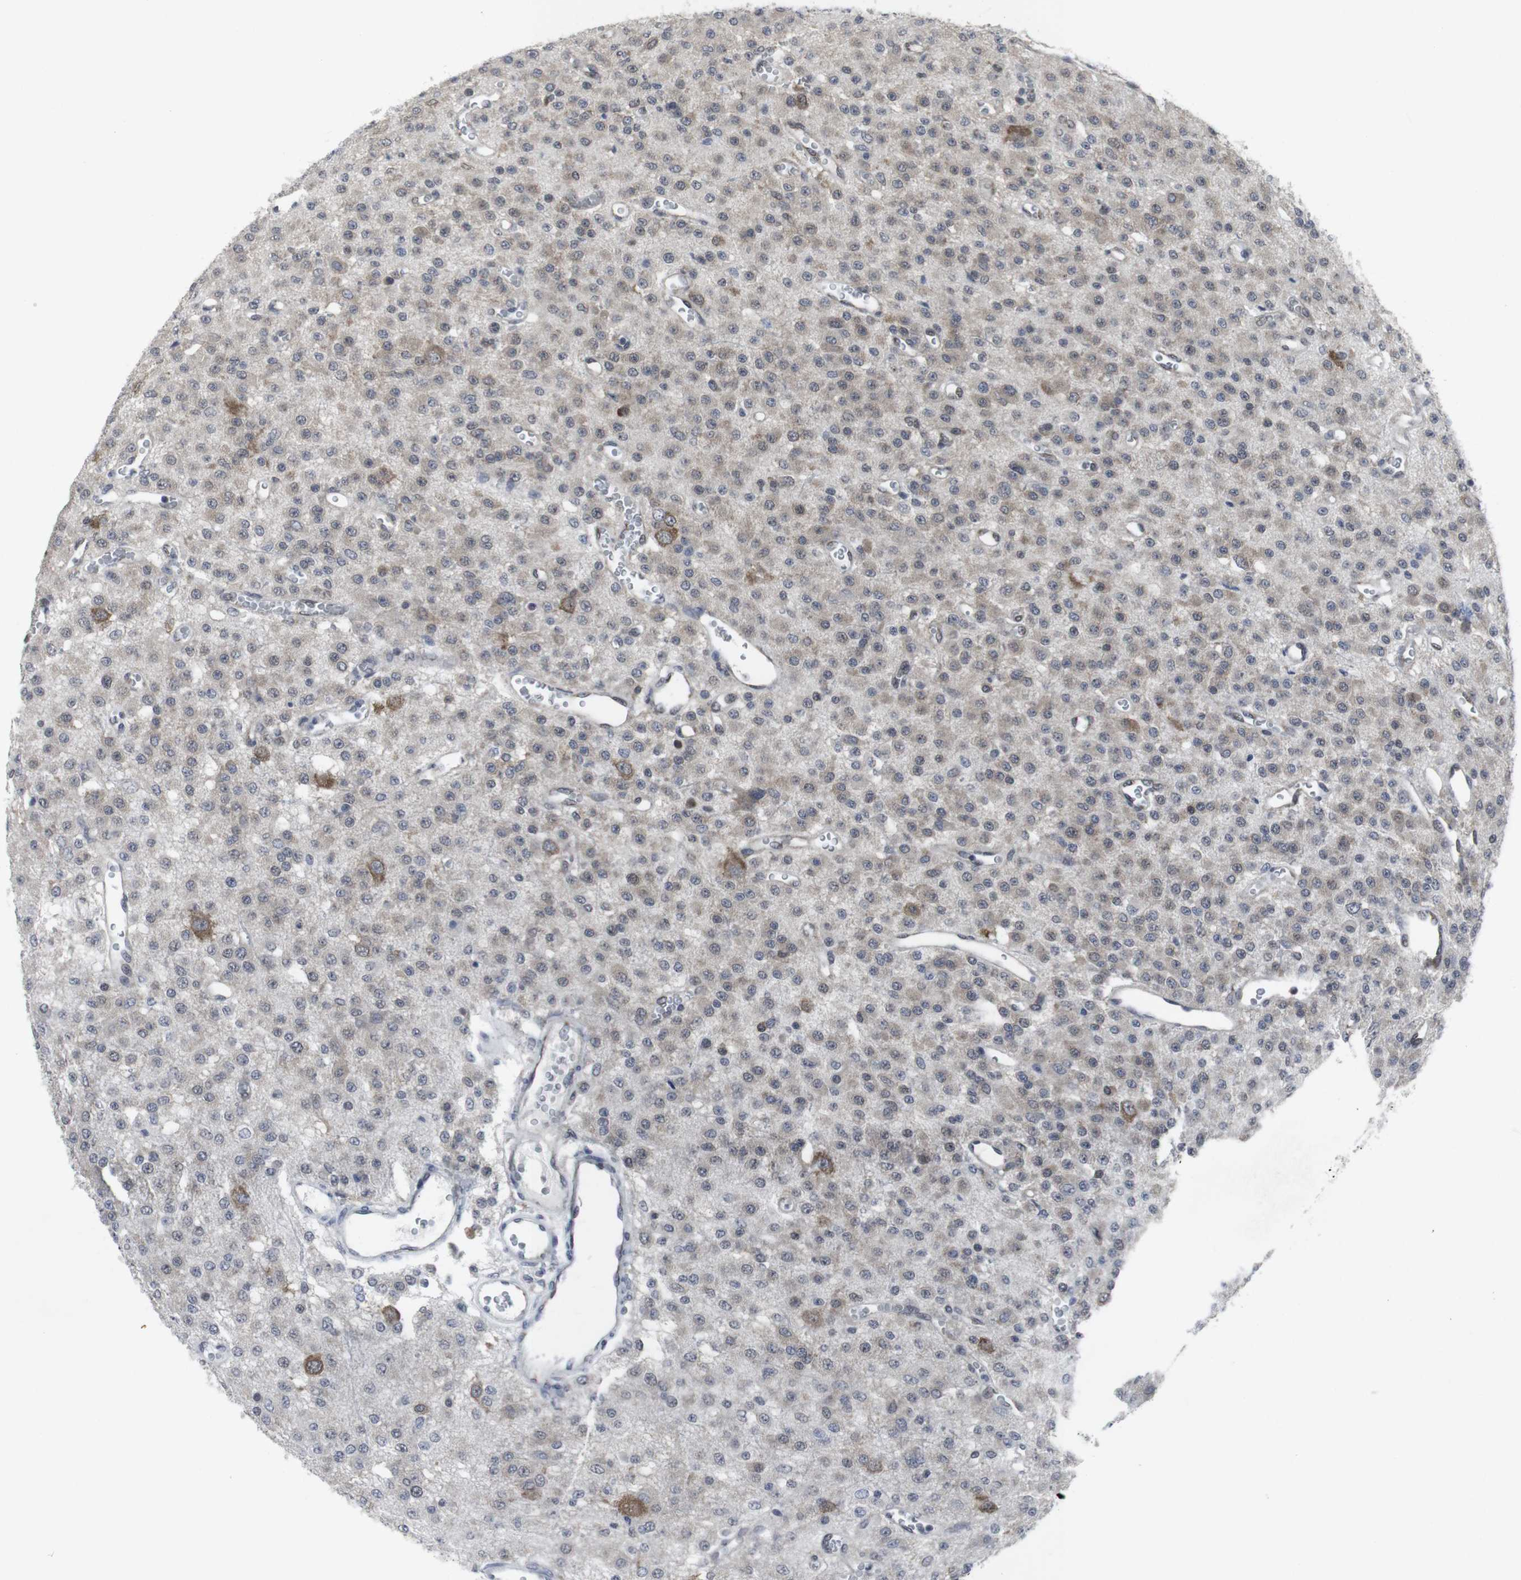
{"staining": {"intensity": "moderate", "quantity": "25%-75%", "location": "cytoplasmic/membranous,nuclear"}, "tissue": "glioma", "cell_type": "Tumor cells", "image_type": "cancer", "snomed": [{"axis": "morphology", "description": "Glioma, malignant, Low grade"}, {"axis": "topography", "description": "Brain"}], "caption": "This micrograph exhibits malignant glioma (low-grade) stained with IHC to label a protein in brown. The cytoplasmic/membranous and nuclear of tumor cells show moderate positivity for the protein. Nuclei are counter-stained blue.", "gene": "GEMIN2", "patient": {"sex": "male", "age": 38}}